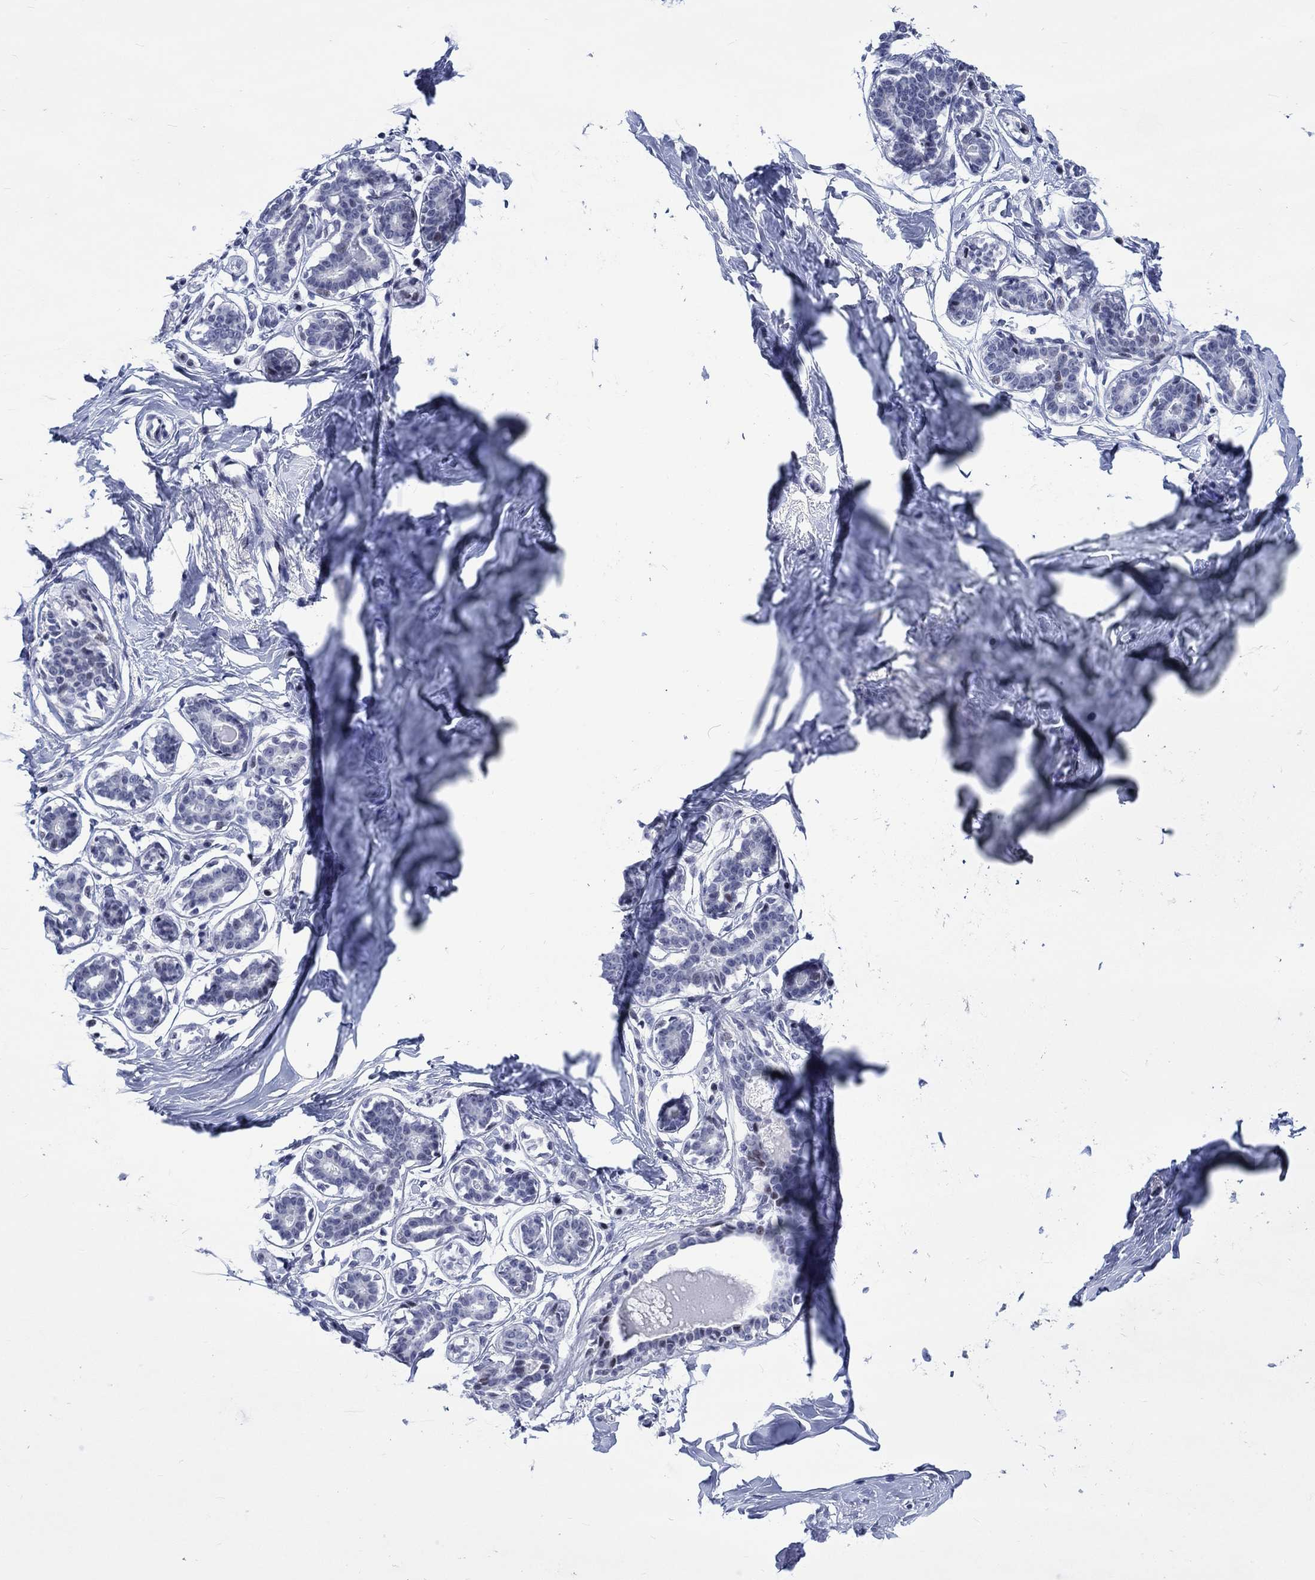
{"staining": {"intensity": "negative", "quantity": "none", "location": "none"}, "tissue": "breast", "cell_type": "Adipocytes", "image_type": "normal", "snomed": [{"axis": "morphology", "description": "Normal tissue, NOS"}, {"axis": "morphology", "description": "Lobular carcinoma, in situ"}, {"axis": "topography", "description": "Breast"}], "caption": "Photomicrograph shows no significant protein expression in adipocytes of normal breast. (Brightfield microscopy of DAB IHC at high magnification).", "gene": "CDCA2", "patient": {"sex": "female", "age": 35}}